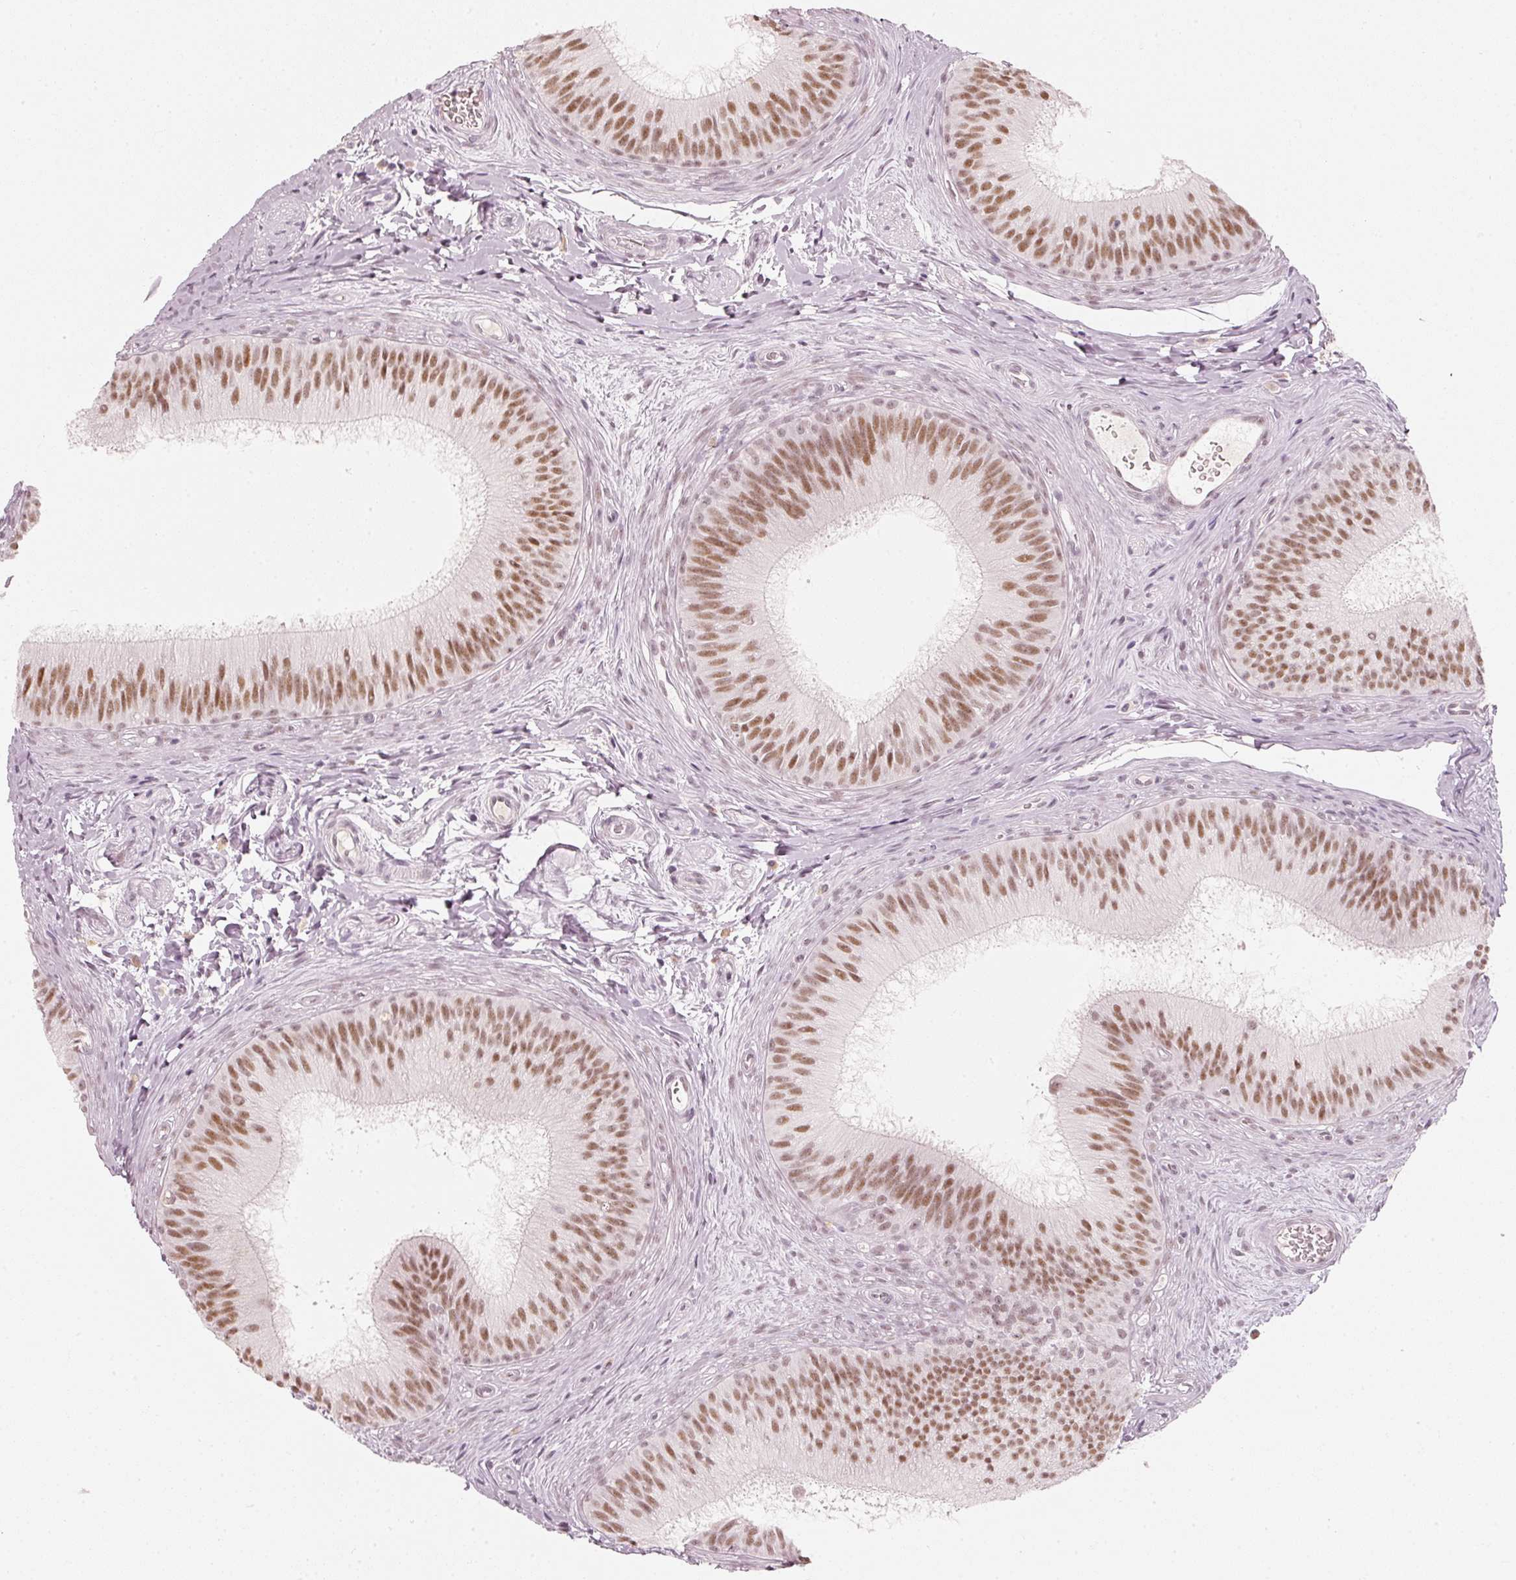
{"staining": {"intensity": "strong", "quantity": ">75%", "location": "nuclear"}, "tissue": "epididymis", "cell_type": "Glandular cells", "image_type": "normal", "snomed": [{"axis": "morphology", "description": "Normal tissue, NOS"}, {"axis": "topography", "description": "Epididymis"}], "caption": "Brown immunohistochemical staining in normal human epididymis shows strong nuclear positivity in about >75% of glandular cells.", "gene": "PPP1R10", "patient": {"sex": "male", "age": 24}}